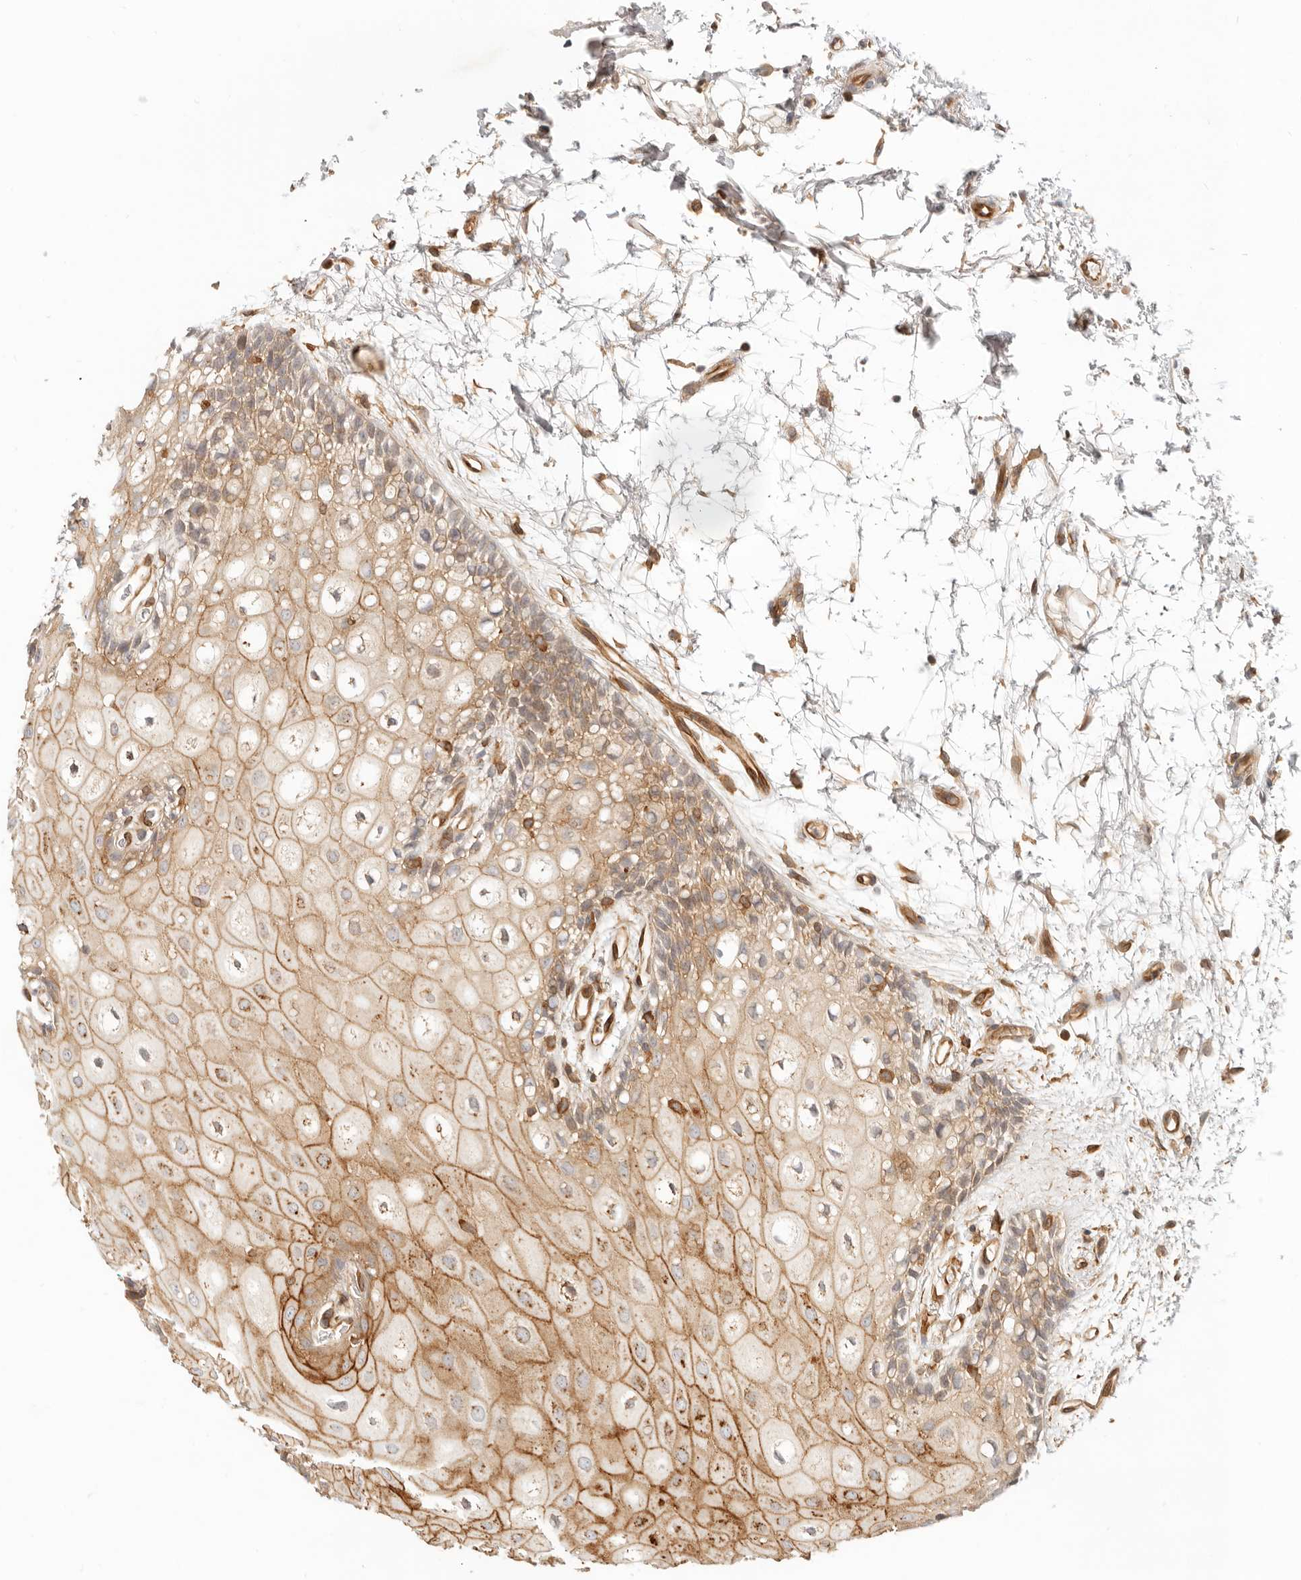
{"staining": {"intensity": "moderate", "quantity": ">75%", "location": "cytoplasmic/membranous"}, "tissue": "oral mucosa", "cell_type": "Squamous epithelial cells", "image_type": "normal", "snomed": [{"axis": "morphology", "description": "Normal tissue, NOS"}, {"axis": "topography", "description": "Skeletal muscle"}, {"axis": "topography", "description": "Oral tissue"}, {"axis": "topography", "description": "Peripheral nerve tissue"}], "caption": "This photomicrograph shows IHC staining of benign oral mucosa, with medium moderate cytoplasmic/membranous positivity in approximately >75% of squamous epithelial cells.", "gene": "UFSP1", "patient": {"sex": "female", "age": 84}}